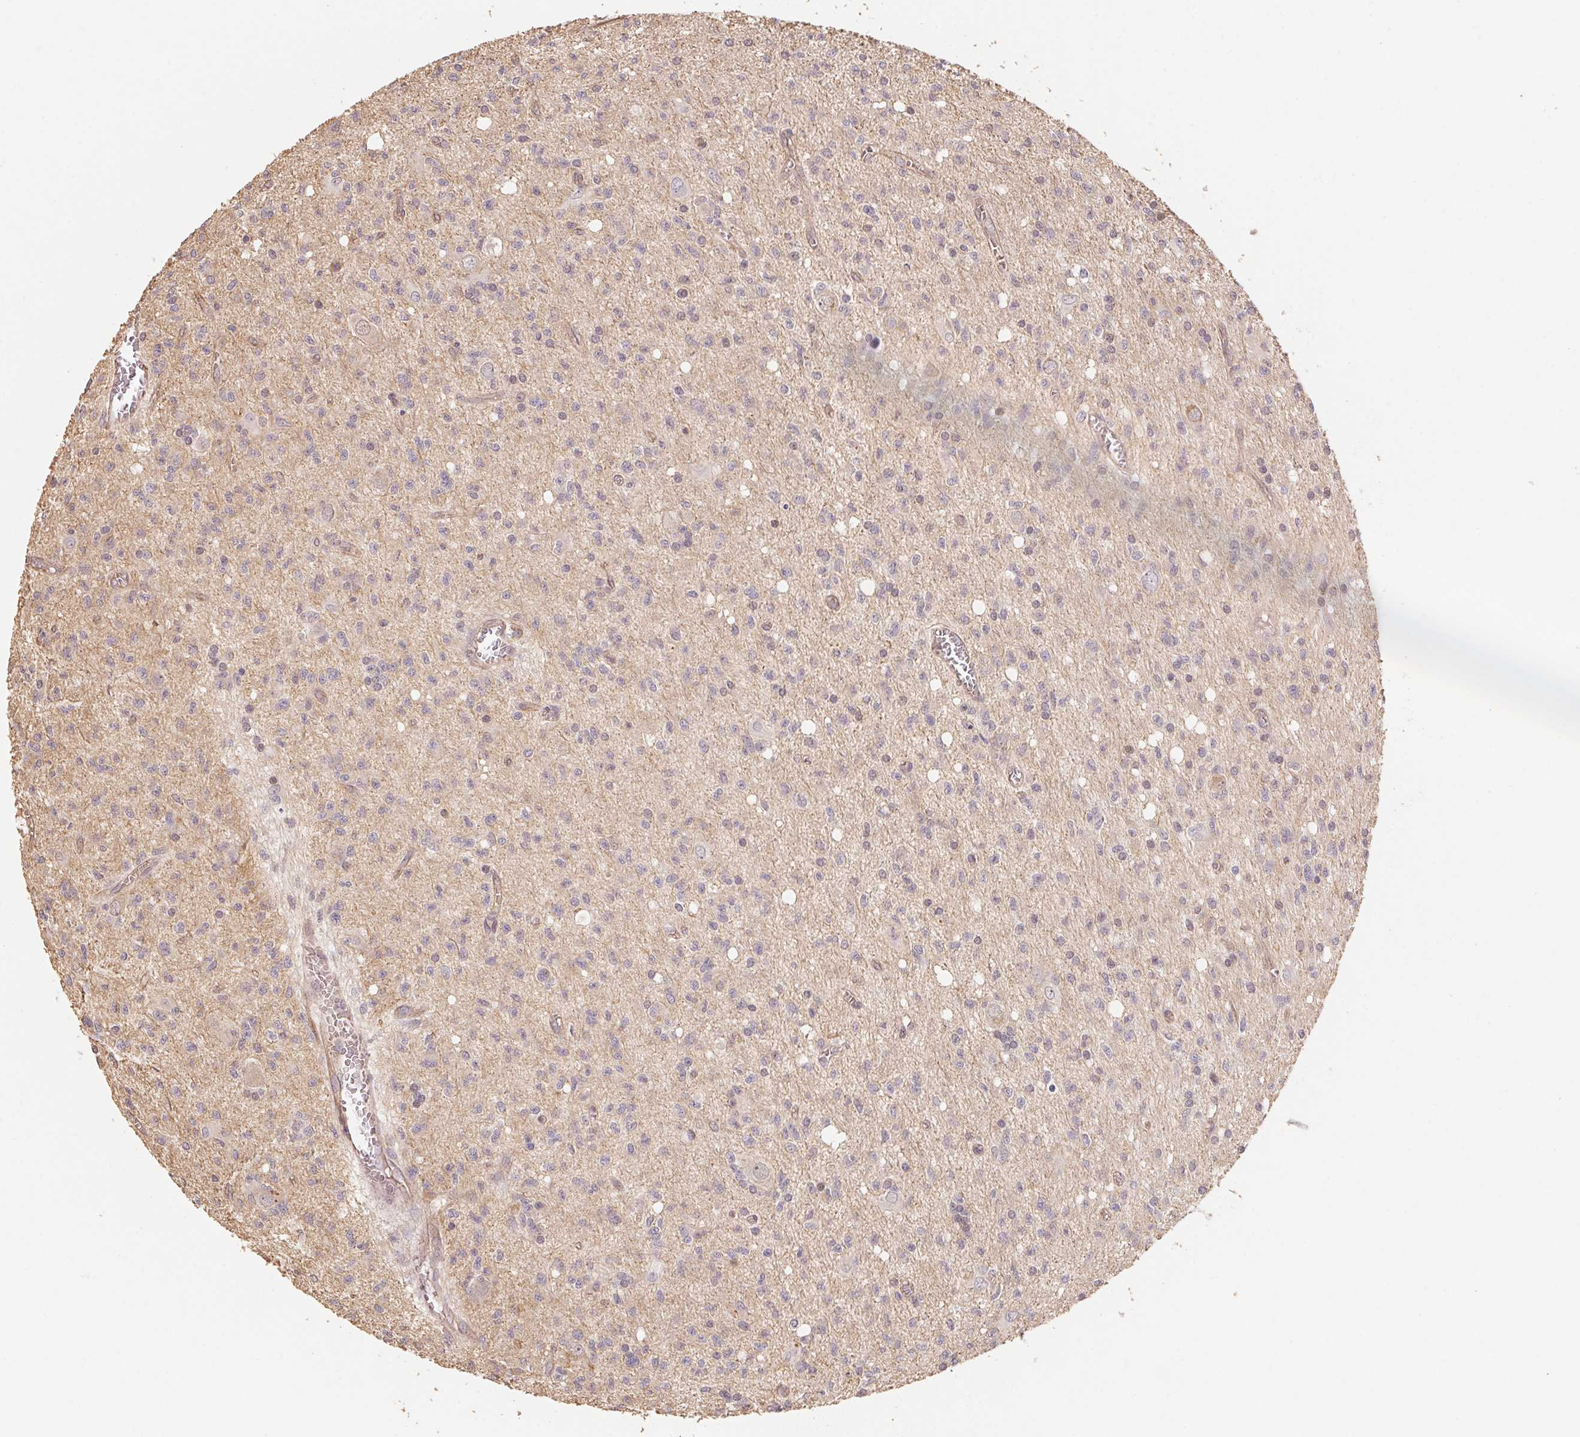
{"staining": {"intensity": "negative", "quantity": "none", "location": "none"}, "tissue": "glioma", "cell_type": "Tumor cells", "image_type": "cancer", "snomed": [{"axis": "morphology", "description": "Glioma, malignant, Low grade"}, {"axis": "topography", "description": "Brain"}], "caption": "There is no significant expression in tumor cells of glioma.", "gene": "TMEM222", "patient": {"sex": "male", "age": 64}}